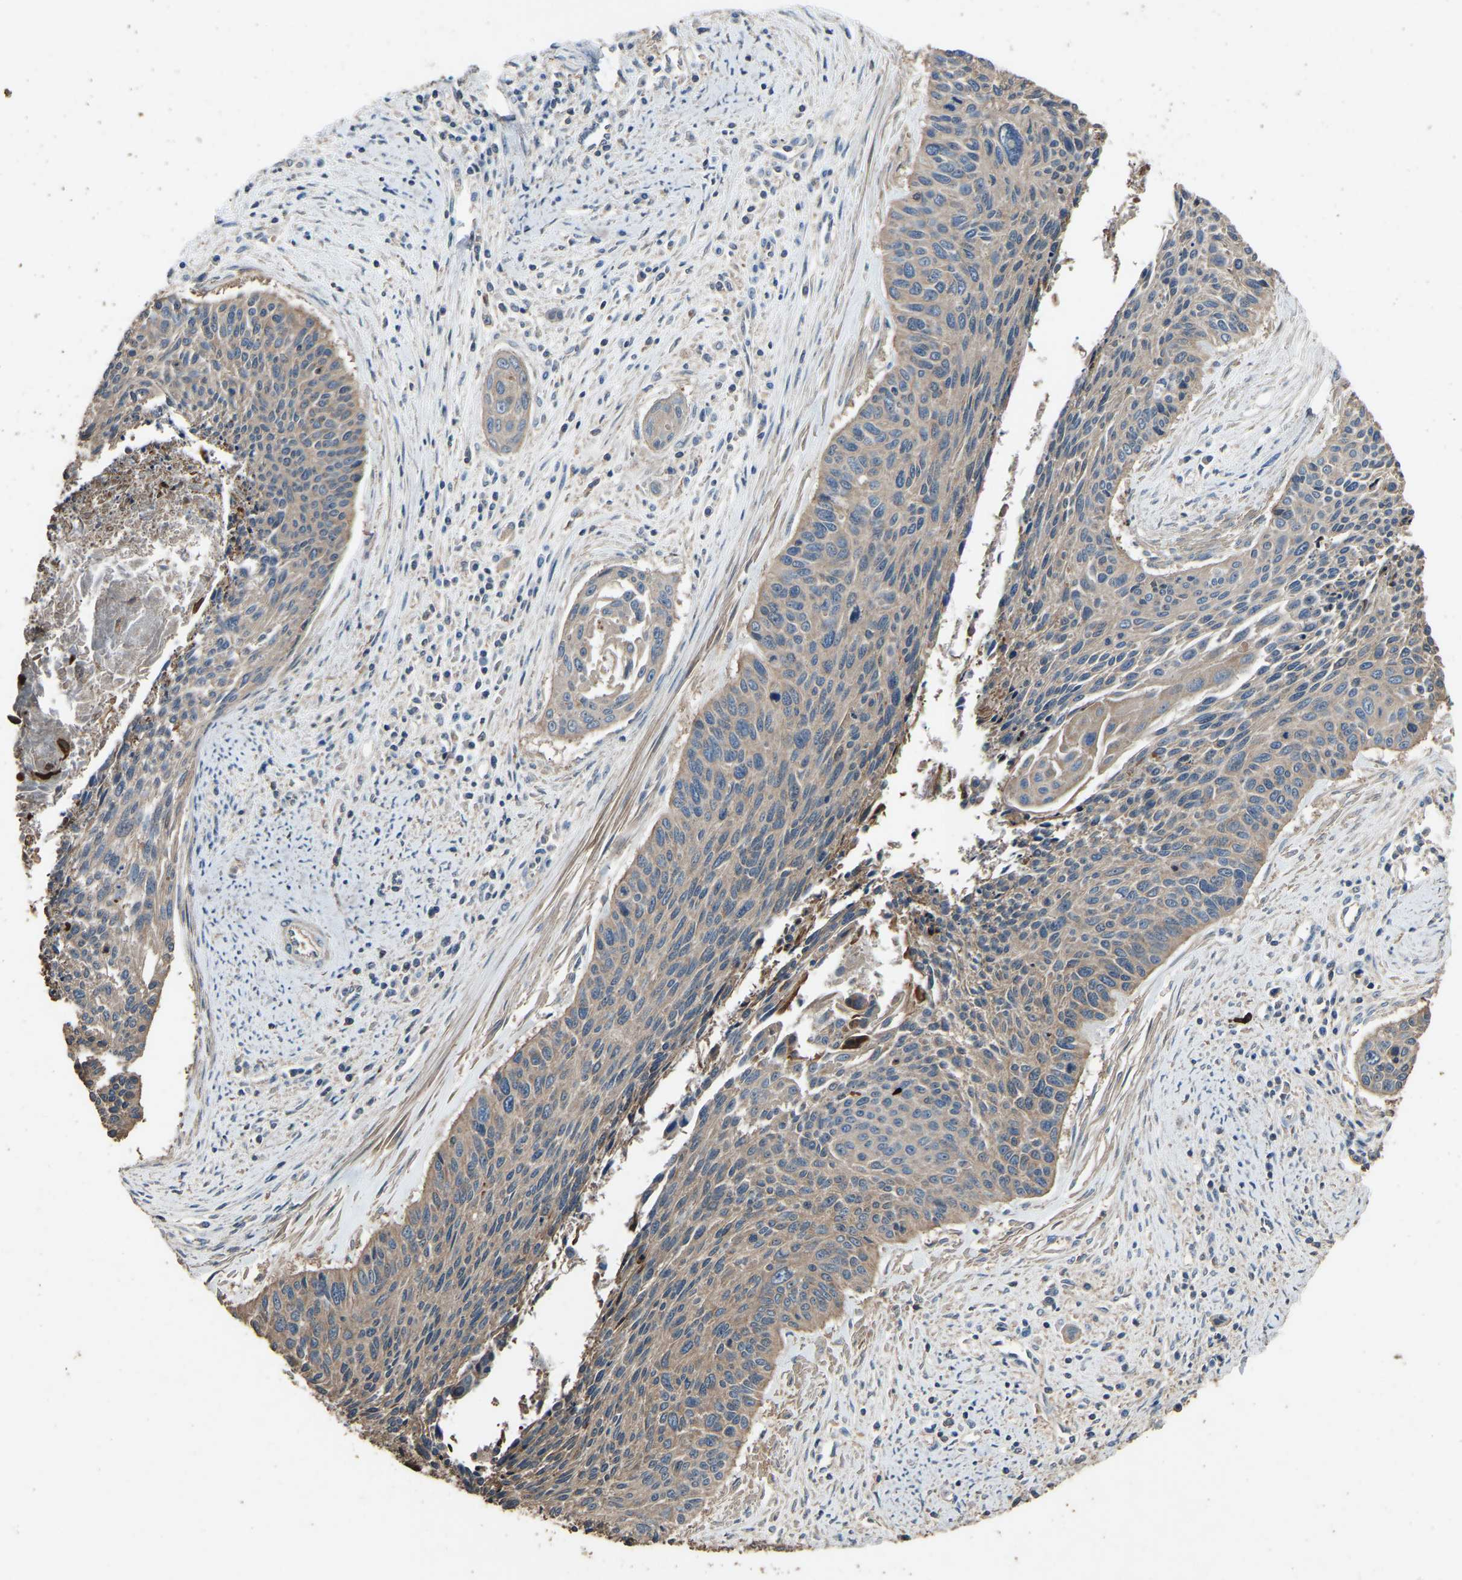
{"staining": {"intensity": "weak", "quantity": ">75%", "location": "cytoplasmic/membranous"}, "tissue": "cervical cancer", "cell_type": "Tumor cells", "image_type": "cancer", "snomed": [{"axis": "morphology", "description": "Squamous cell carcinoma, NOS"}, {"axis": "topography", "description": "Cervix"}], "caption": "Immunohistochemistry (IHC) photomicrograph of neoplastic tissue: human cervical squamous cell carcinoma stained using IHC reveals low levels of weak protein expression localized specifically in the cytoplasmic/membranous of tumor cells, appearing as a cytoplasmic/membranous brown color.", "gene": "FHIT", "patient": {"sex": "female", "age": 55}}